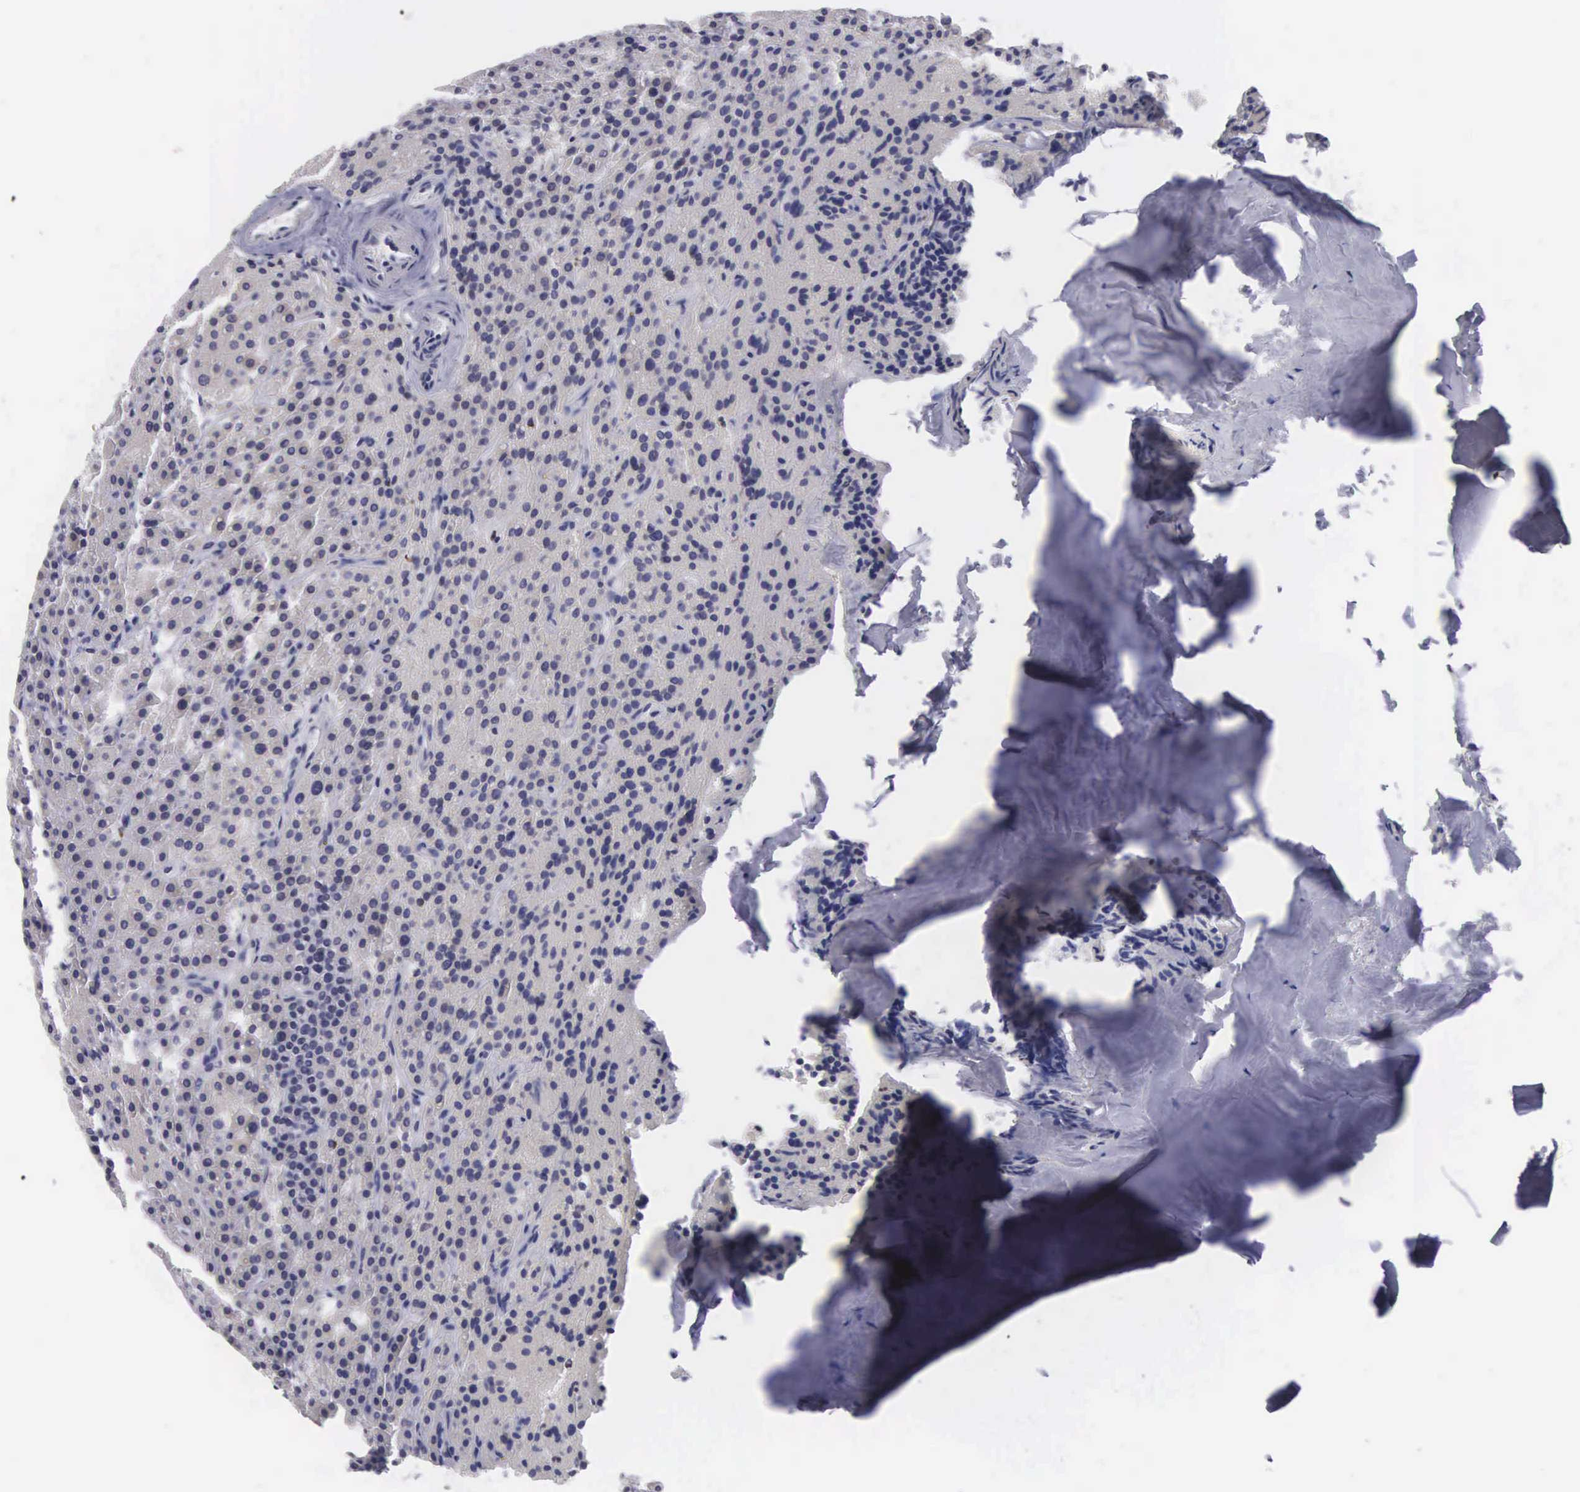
{"staining": {"intensity": "moderate", "quantity": "25%-75%", "location": "nuclear"}, "tissue": "parathyroid gland", "cell_type": "Glandular cells", "image_type": "normal", "snomed": [{"axis": "morphology", "description": "Normal tissue, NOS"}, {"axis": "topography", "description": "Parathyroid gland"}], "caption": "This is a photomicrograph of immunohistochemistry staining of benign parathyroid gland, which shows moderate staining in the nuclear of glandular cells.", "gene": "VRK1", "patient": {"sex": "male", "age": 71}}